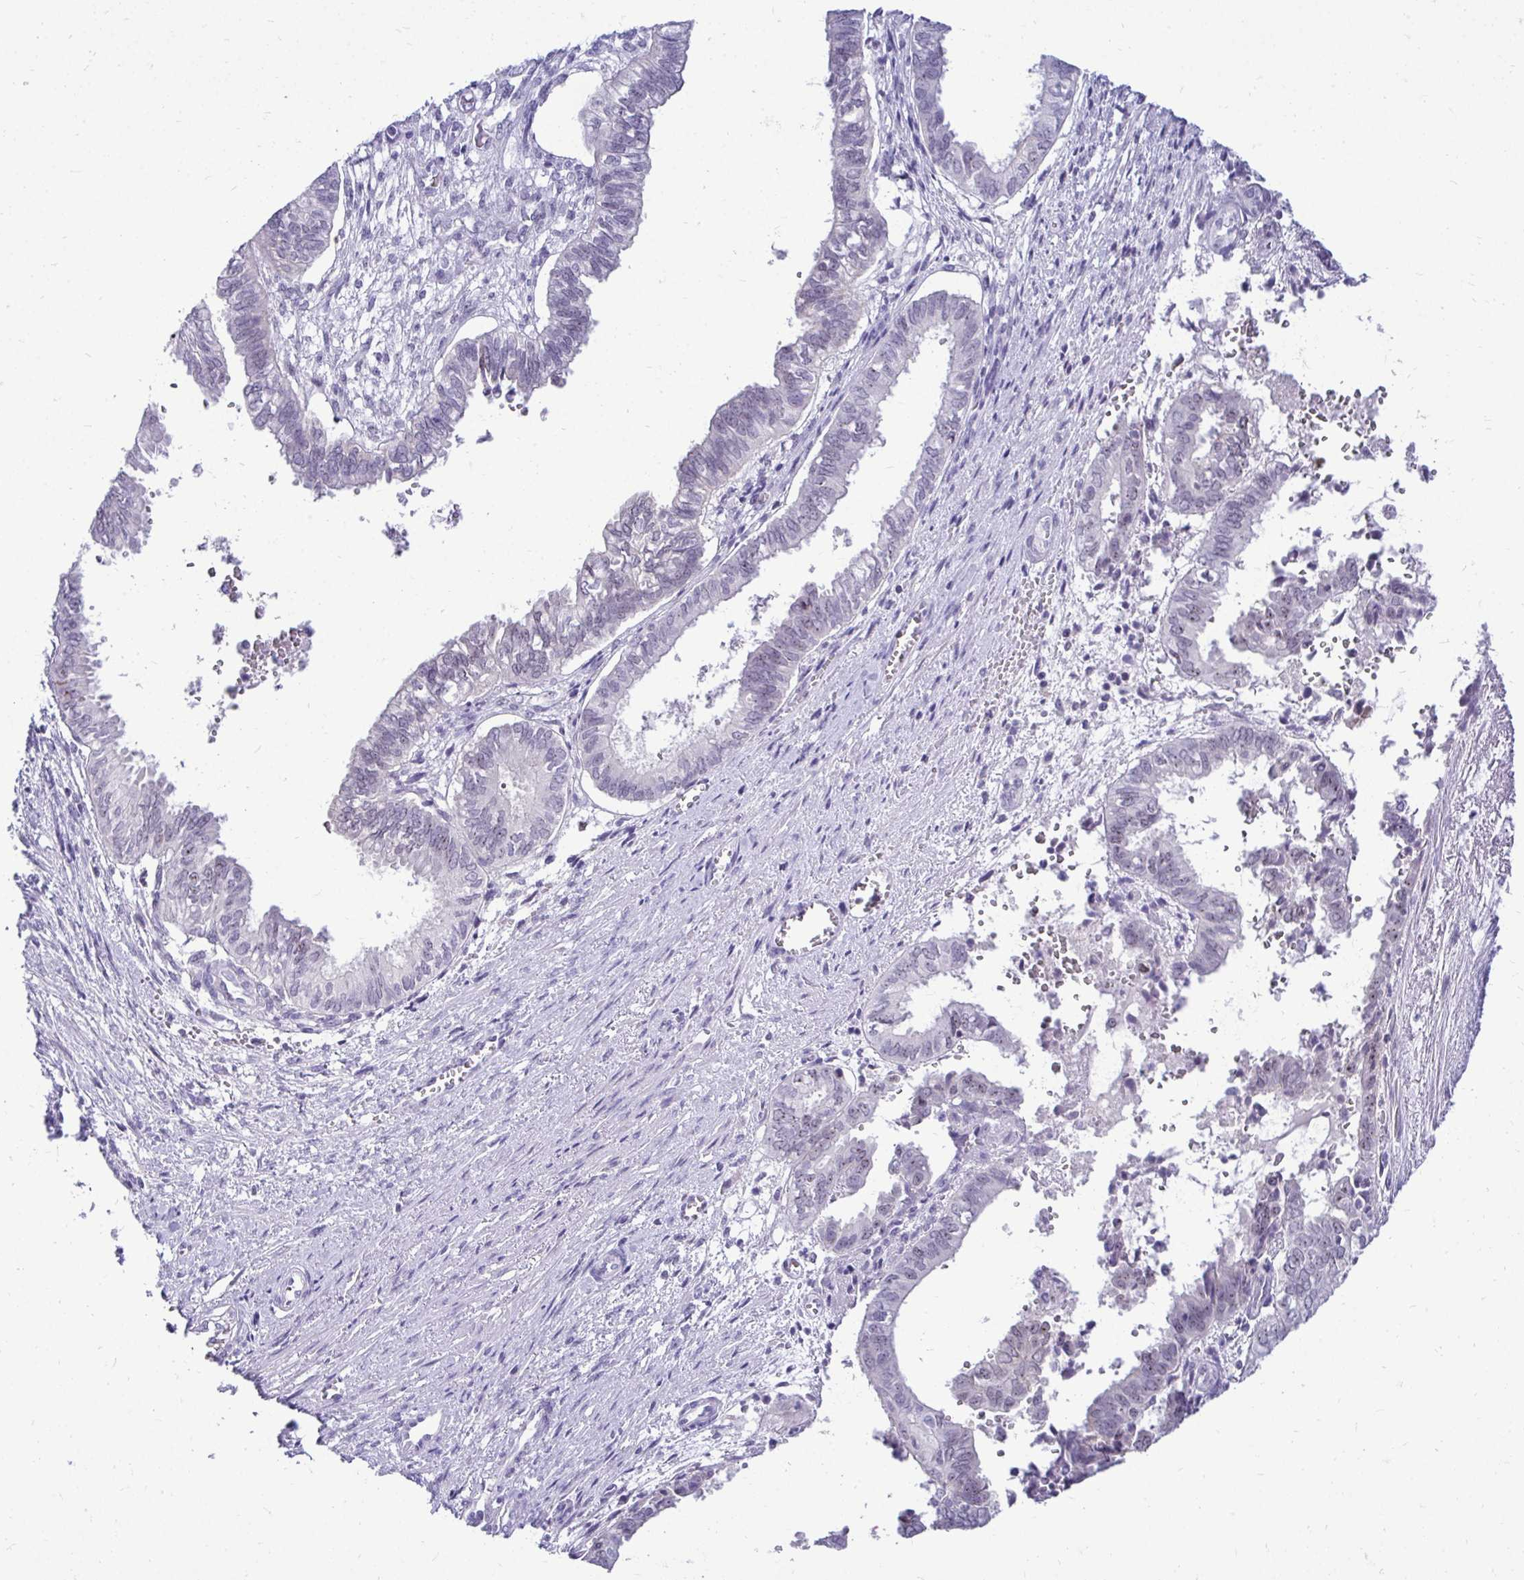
{"staining": {"intensity": "negative", "quantity": "none", "location": "none"}, "tissue": "ovarian cancer", "cell_type": "Tumor cells", "image_type": "cancer", "snomed": [{"axis": "morphology", "description": "Carcinoma, endometroid"}, {"axis": "topography", "description": "Ovary"}], "caption": "Human ovarian endometroid carcinoma stained for a protein using immunohistochemistry shows no staining in tumor cells.", "gene": "NIFK", "patient": {"sex": "female", "age": 64}}